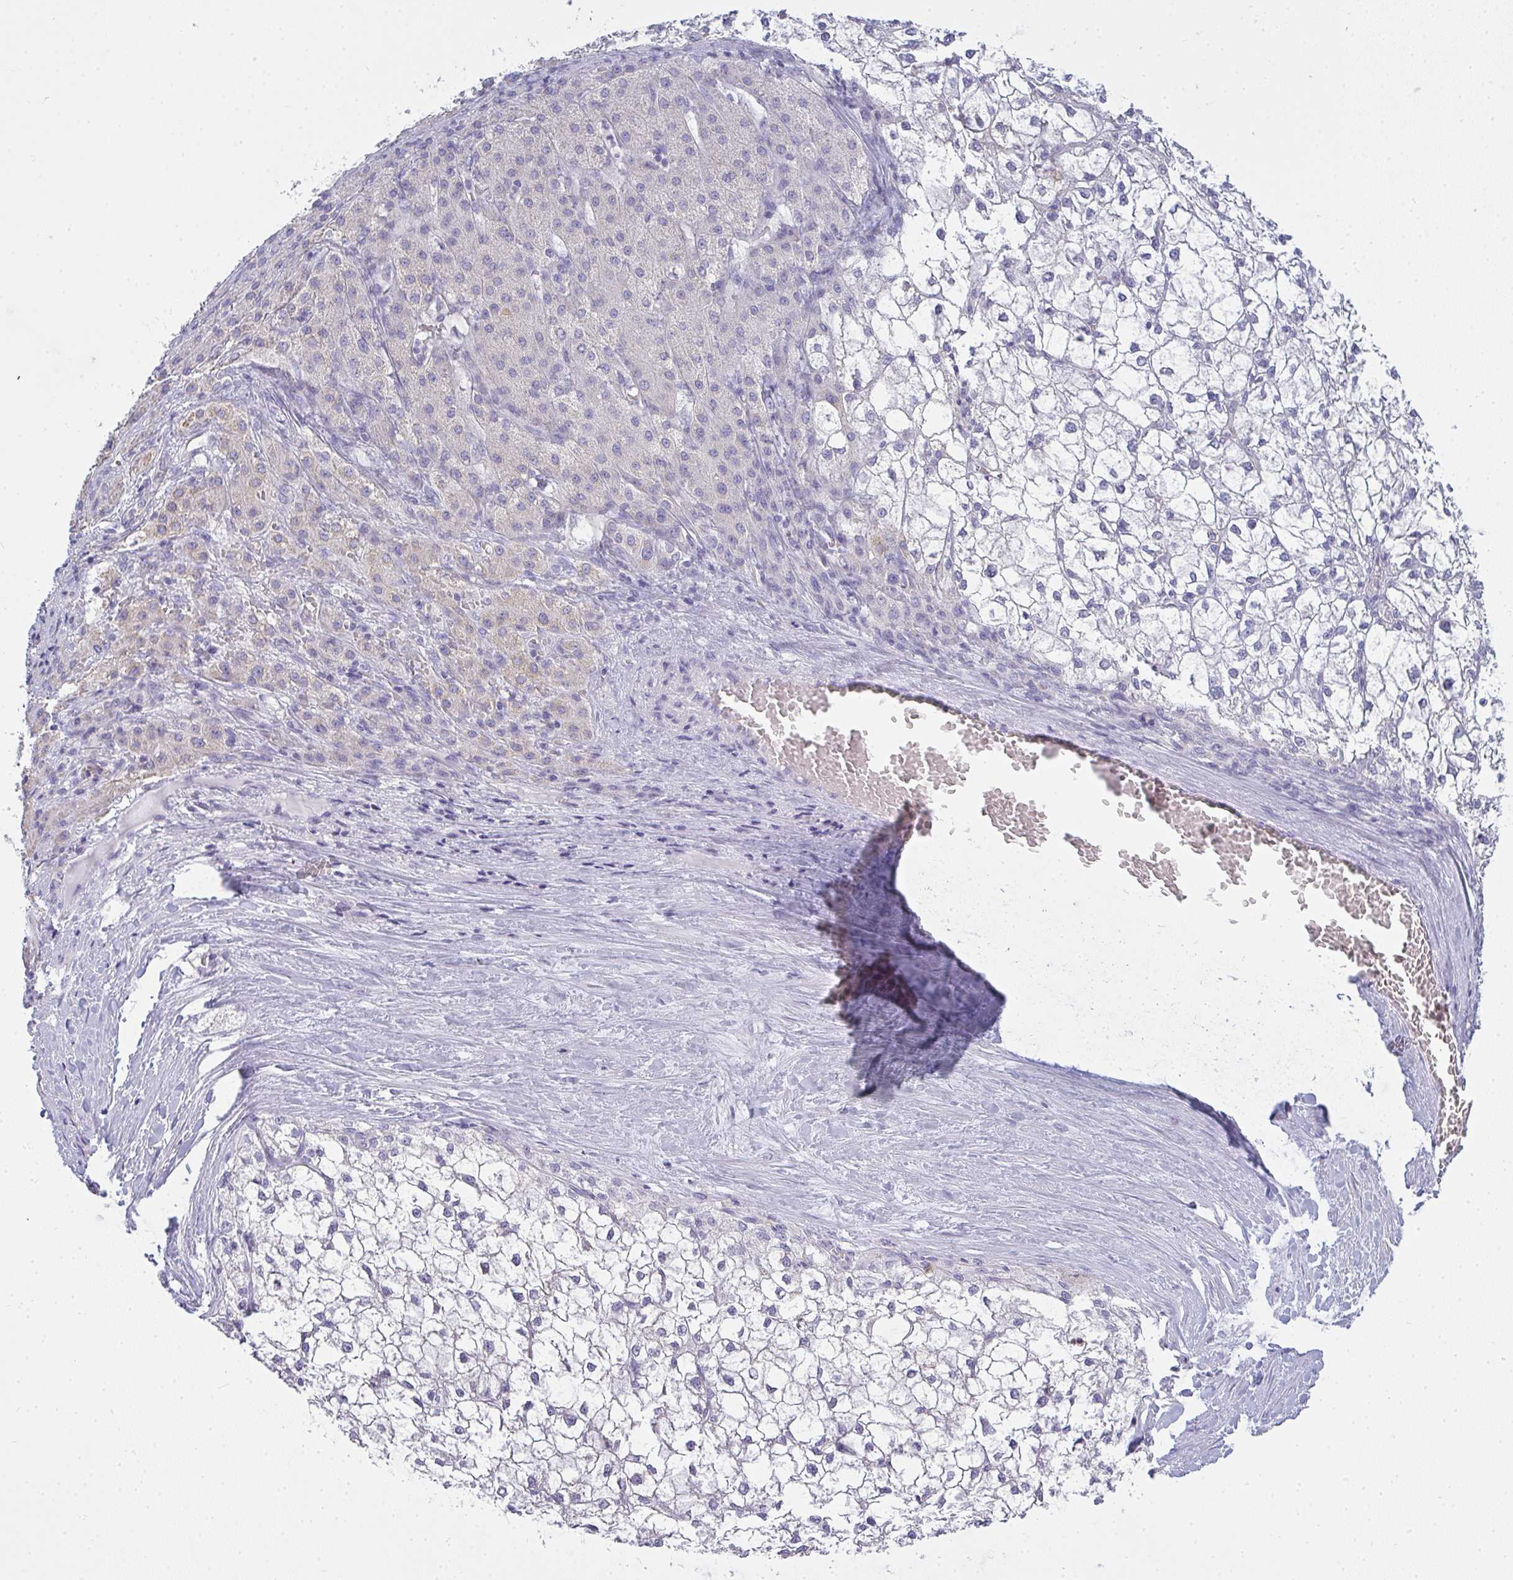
{"staining": {"intensity": "negative", "quantity": "none", "location": "none"}, "tissue": "liver cancer", "cell_type": "Tumor cells", "image_type": "cancer", "snomed": [{"axis": "morphology", "description": "Carcinoma, Hepatocellular, NOS"}, {"axis": "topography", "description": "Liver"}], "caption": "IHC histopathology image of neoplastic tissue: human liver hepatocellular carcinoma stained with DAB shows no significant protein staining in tumor cells.", "gene": "GSDMB", "patient": {"sex": "female", "age": 43}}